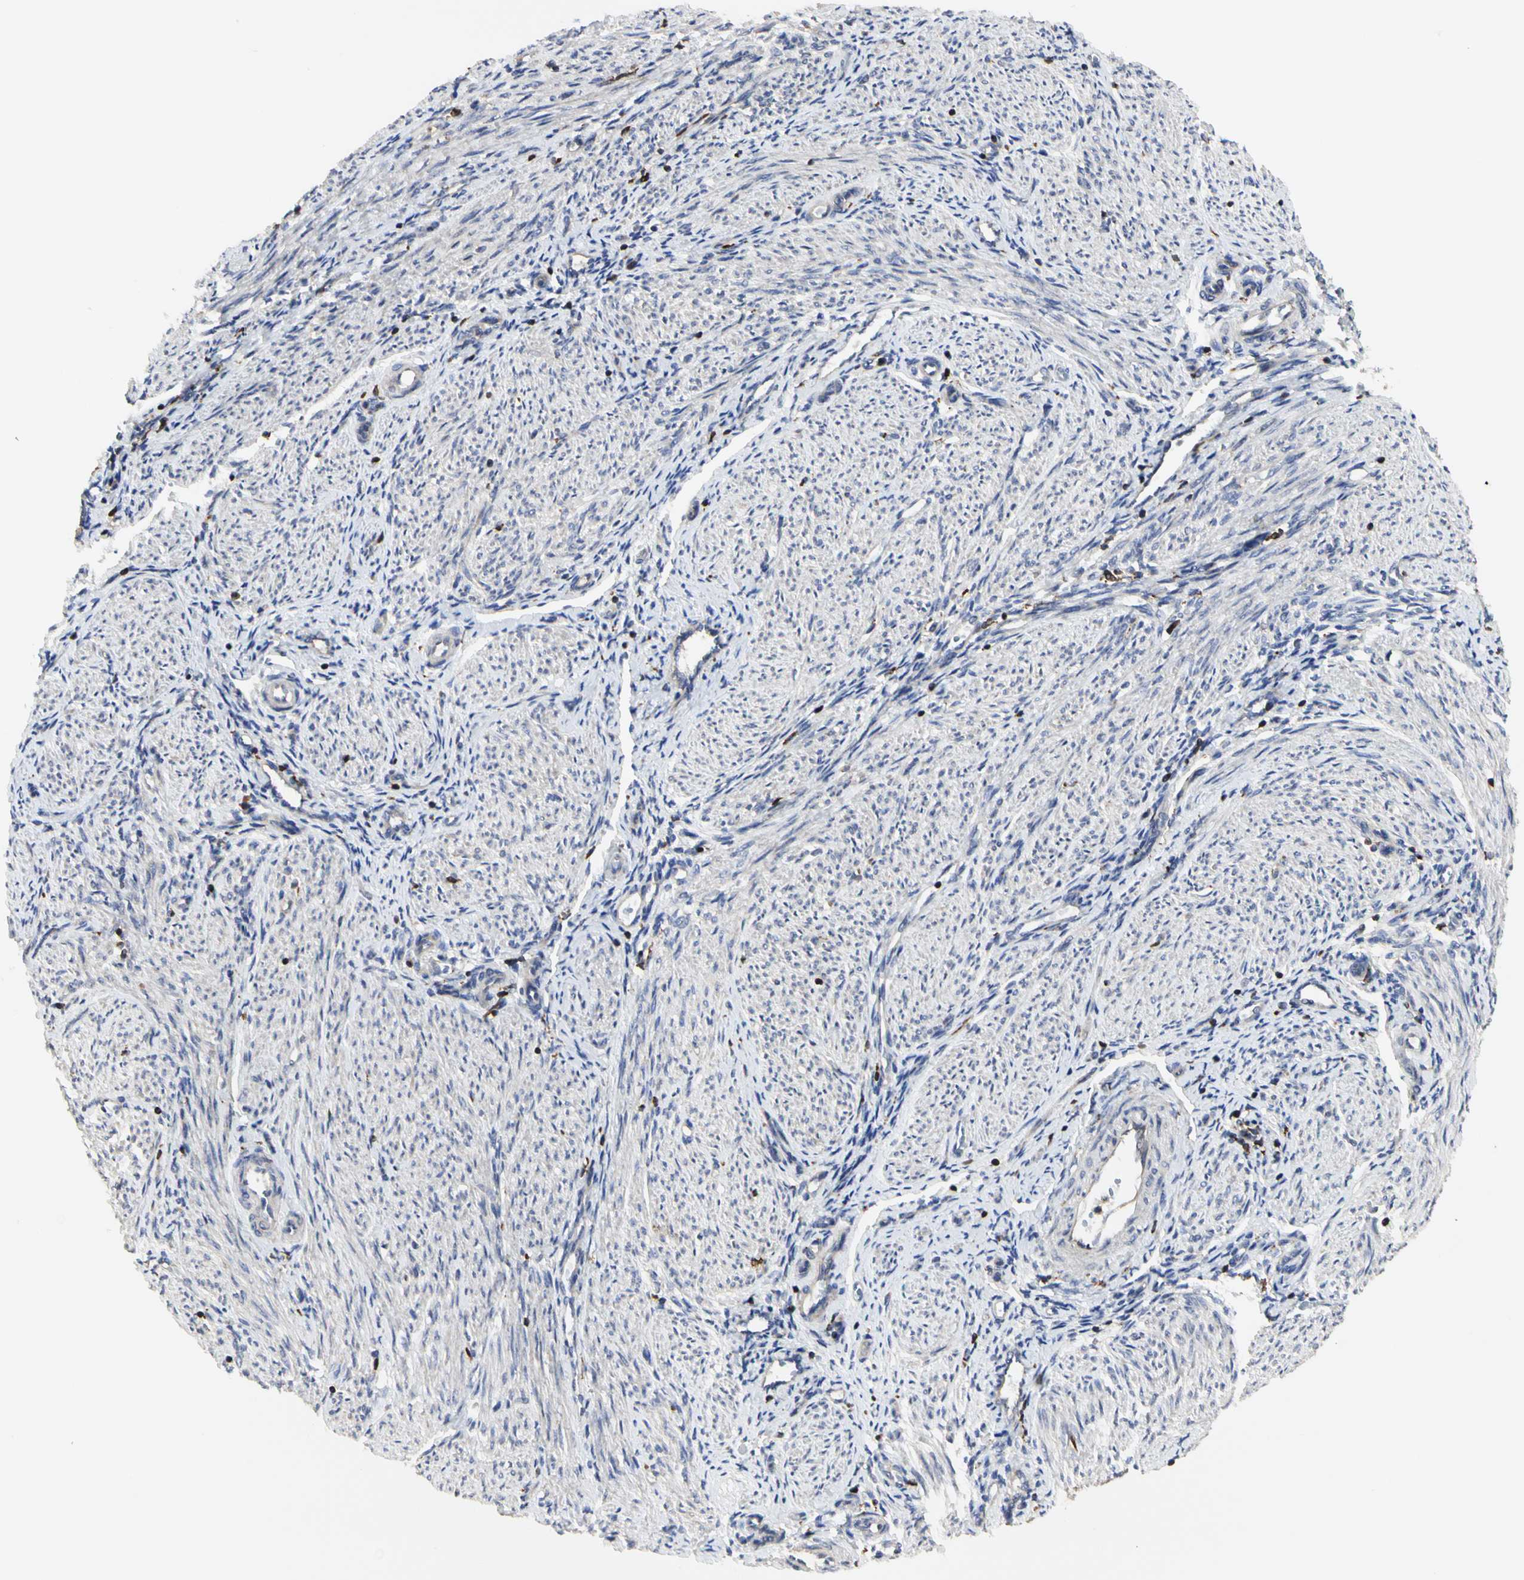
{"staining": {"intensity": "moderate", "quantity": "<25%", "location": "cytoplasmic/membranous"}, "tissue": "endometrium", "cell_type": "Cells in endometrial stroma", "image_type": "normal", "snomed": [{"axis": "morphology", "description": "Normal tissue, NOS"}, {"axis": "topography", "description": "Endometrium"}], "caption": "This image displays IHC staining of benign endometrium, with low moderate cytoplasmic/membranous positivity in about <25% of cells in endometrial stroma.", "gene": "NAPG", "patient": {"sex": "female", "age": 36}}